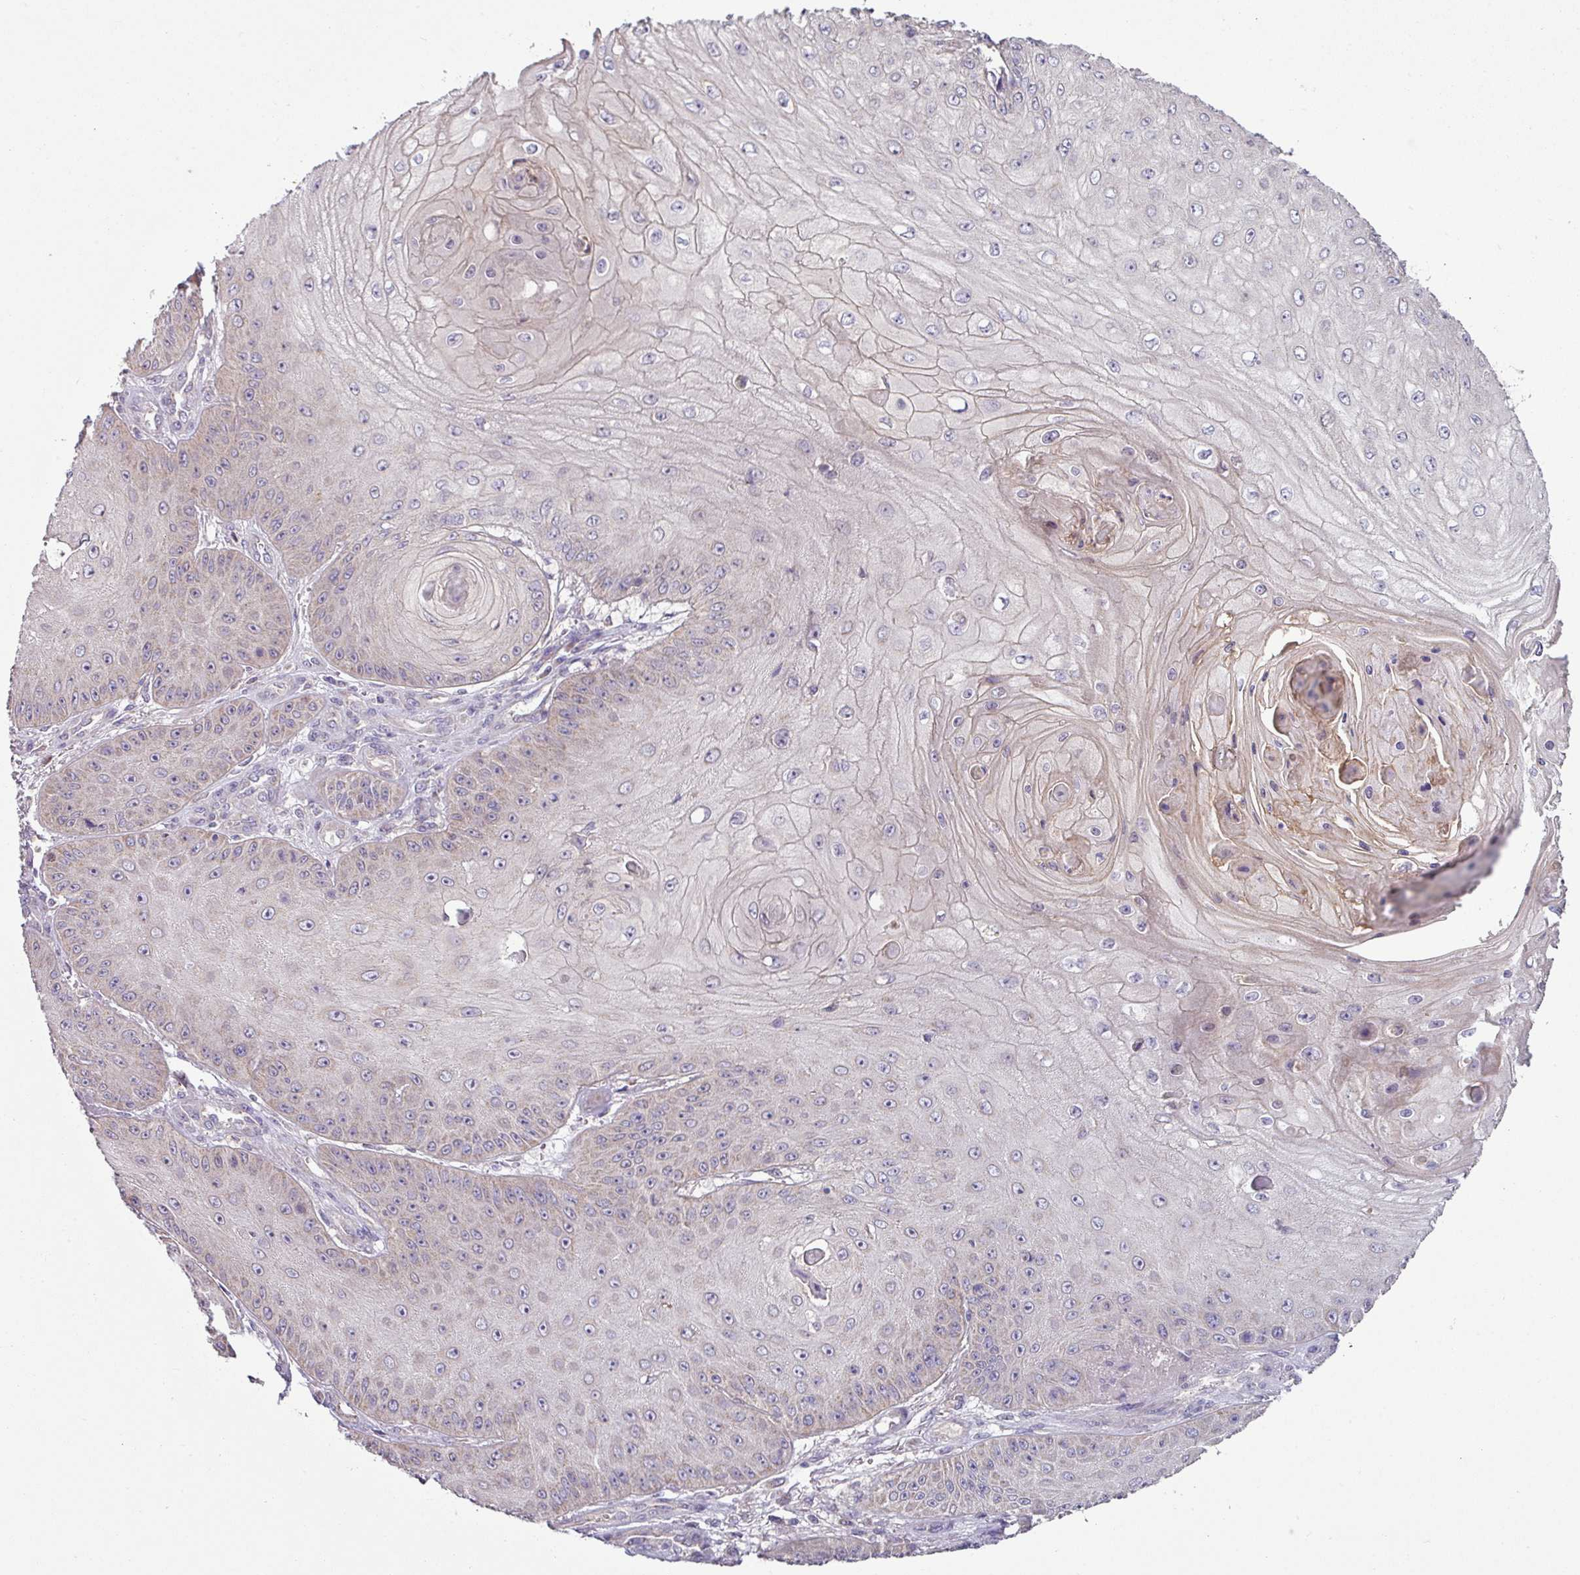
{"staining": {"intensity": "weak", "quantity": "<25%", "location": "cytoplasmic/membranous"}, "tissue": "skin cancer", "cell_type": "Tumor cells", "image_type": "cancer", "snomed": [{"axis": "morphology", "description": "Squamous cell carcinoma, NOS"}, {"axis": "topography", "description": "Skin"}], "caption": "The image demonstrates no staining of tumor cells in skin cancer.", "gene": "LRRC9", "patient": {"sex": "male", "age": 70}}